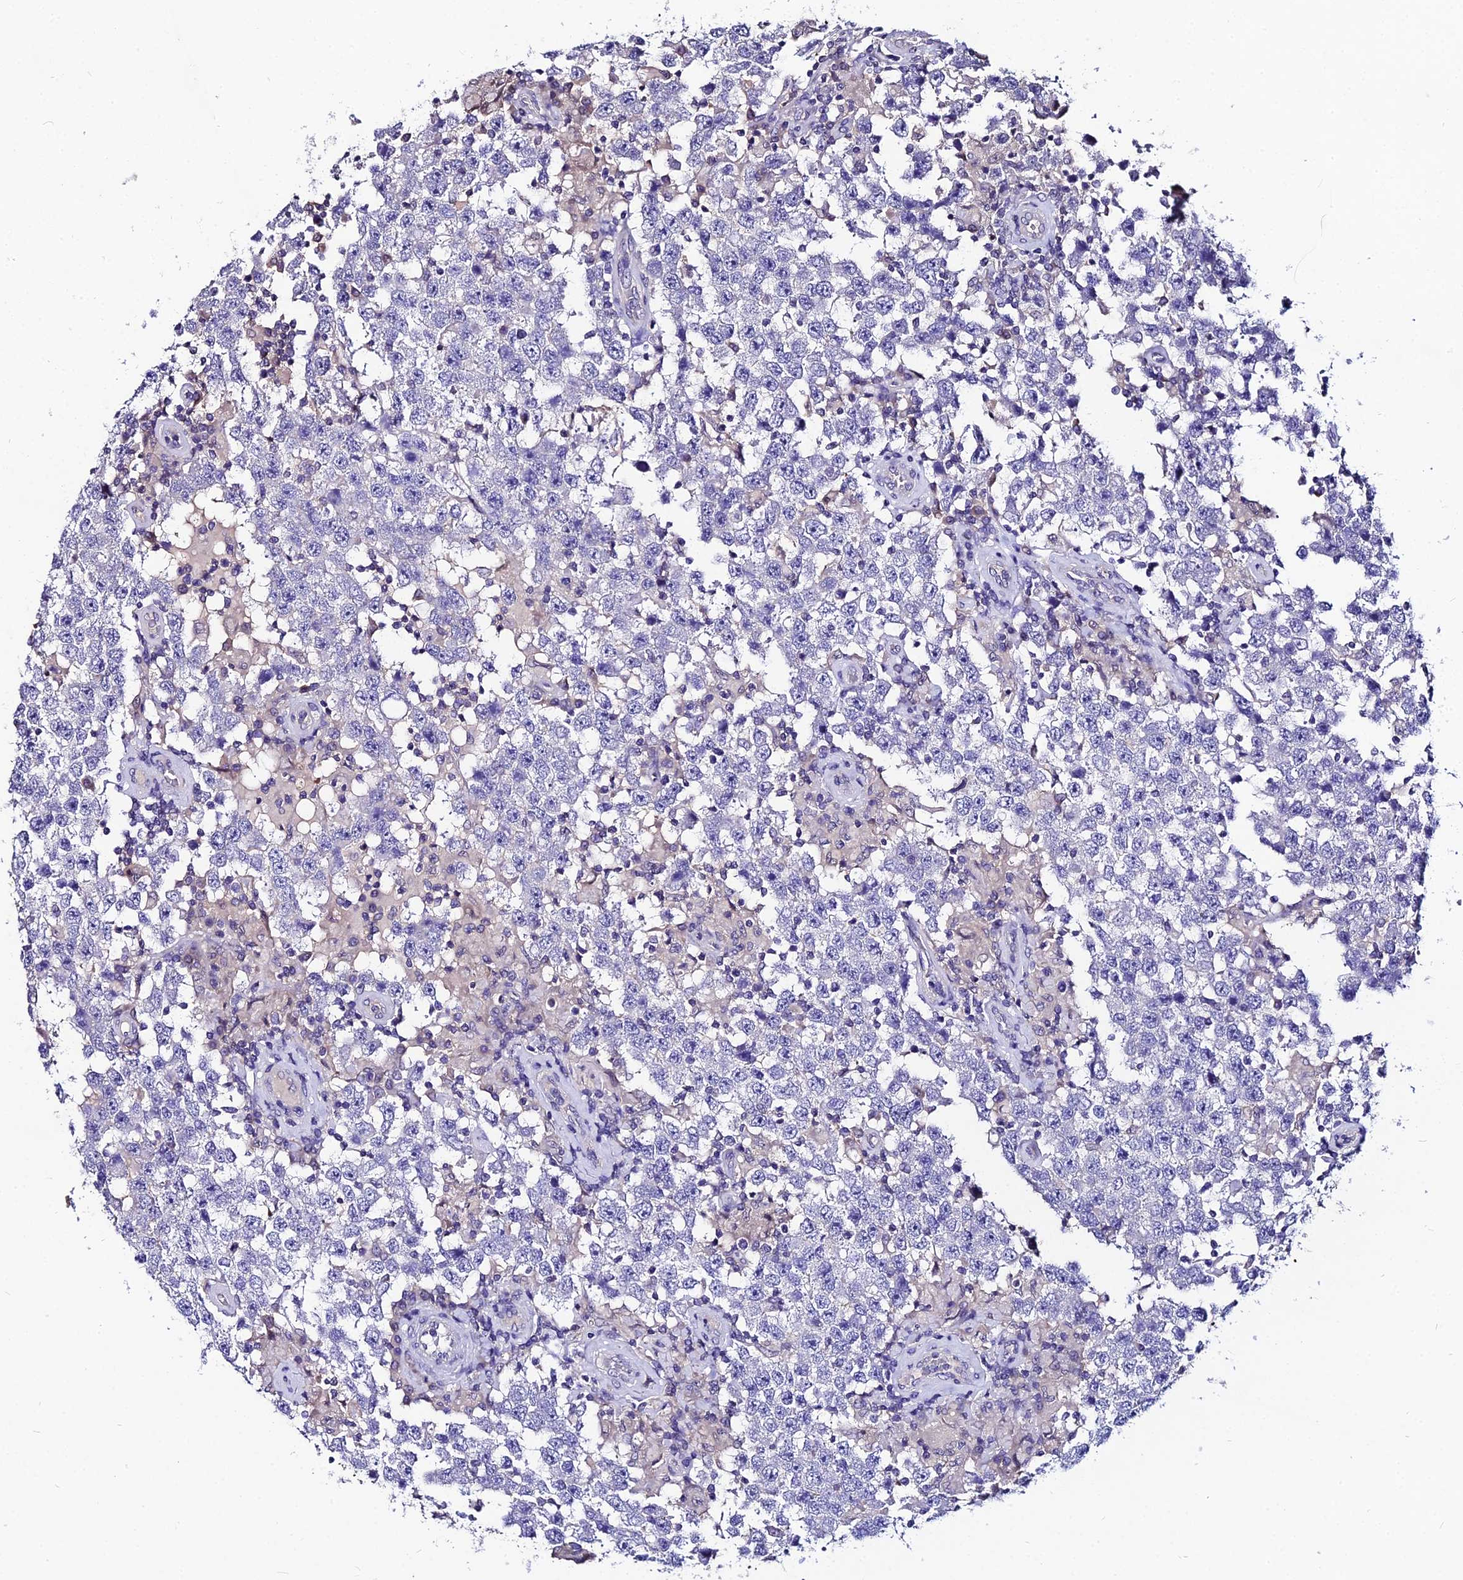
{"staining": {"intensity": "negative", "quantity": "none", "location": "none"}, "tissue": "testis cancer", "cell_type": "Tumor cells", "image_type": "cancer", "snomed": [{"axis": "morphology", "description": "Normal tissue, NOS"}, {"axis": "morphology", "description": "Urothelial carcinoma, High grade"}, {"axis": "morphology", "description": "Seminoma, NOS"}, {"axis": "morphology", "description": "Carcinoma, Embryonal, NOS"}, {"axis": "topography", "description": "Urinary bladder"}, {"axis": "topography", "description": "Testis"}], "caption": "Immunohistochemistry (IHC) photomicrograph of neoplastic tissue: human seminoma (testis) stained with DAB displays no significant protein expression in tumor cells.", "gene": "LGALS7", "patient": {"sex": "male", "age": 41}}